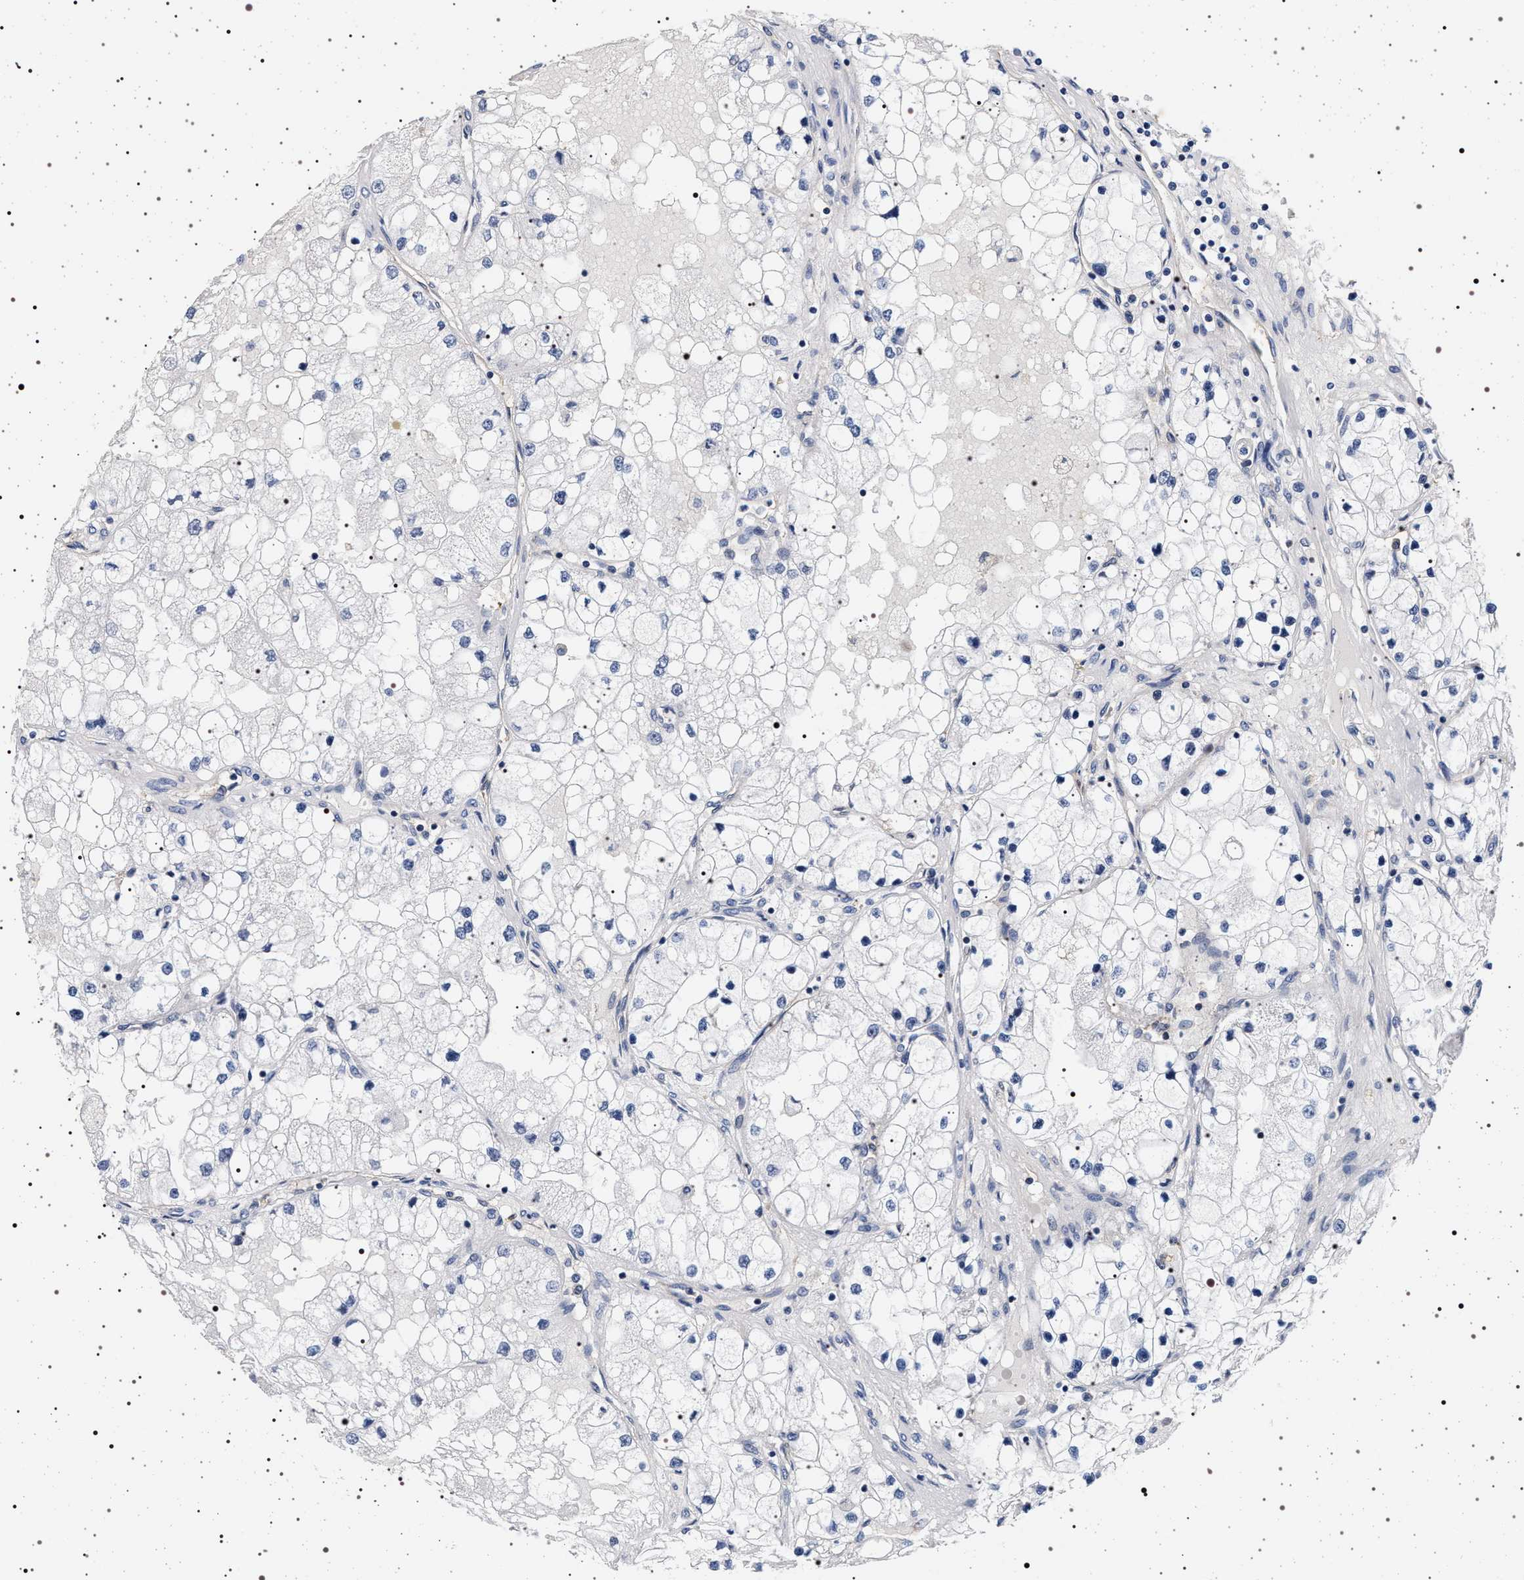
{"staining": {"intensity": "negative", "quantity": "none", "location": "none"}, "tissue": "renal cancer", "cell_type": "Tumor cells", "image_type": "cancer", "snomed": [{"axis": "morphology", "description": "Adenocarcinoma, NOS"}, {"axis": "topography", "description": "Kidney"}], "caption": "Renal adenocarcinoma stained for a protein using IHC reveals no expression tumor cells.", "gene": "HSD17B1", "patient": {"sex": "male", "age": 68}}